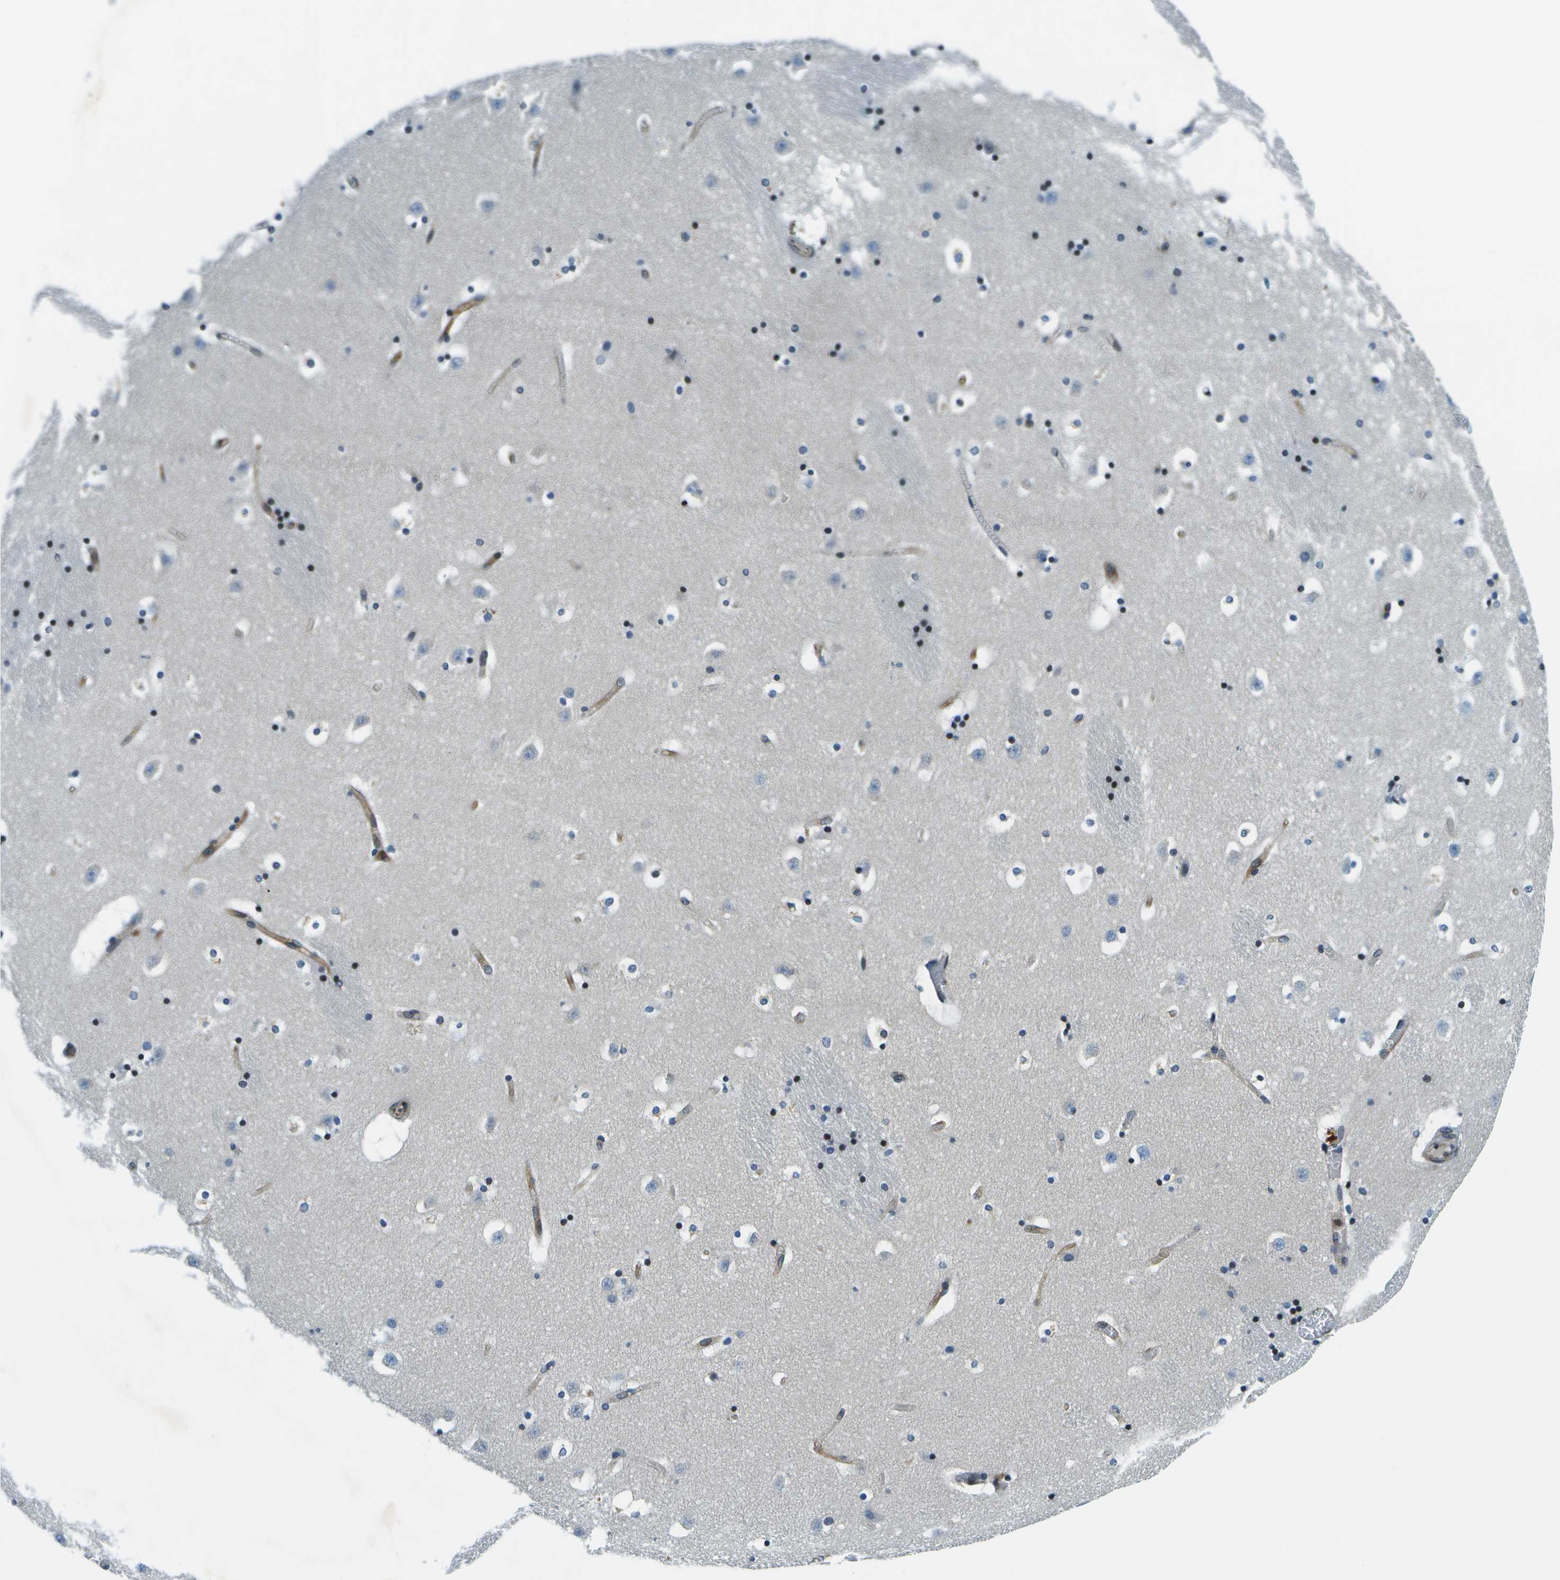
{"staining": {"intensity": "moderate", "quantity": "<25%", "location": "cytoplasmic/membranous"}, "tissue": "caudate", "cell_type": "Glial cells", "image_type": "normal", "snomed": [{"axis": "morphology", "description": "Normal tissue, NOS"}, {"axis": "topography", "description": "Lateral ventricle wall"}], "caption": "DAB immunohistochemical staining of benign caudate displays moderate cytoplasmic/membranous protein expression in approximately <25% of glial cells.", "gene": "ESYT1", "patient": {"sex": "male", "age": 45}}